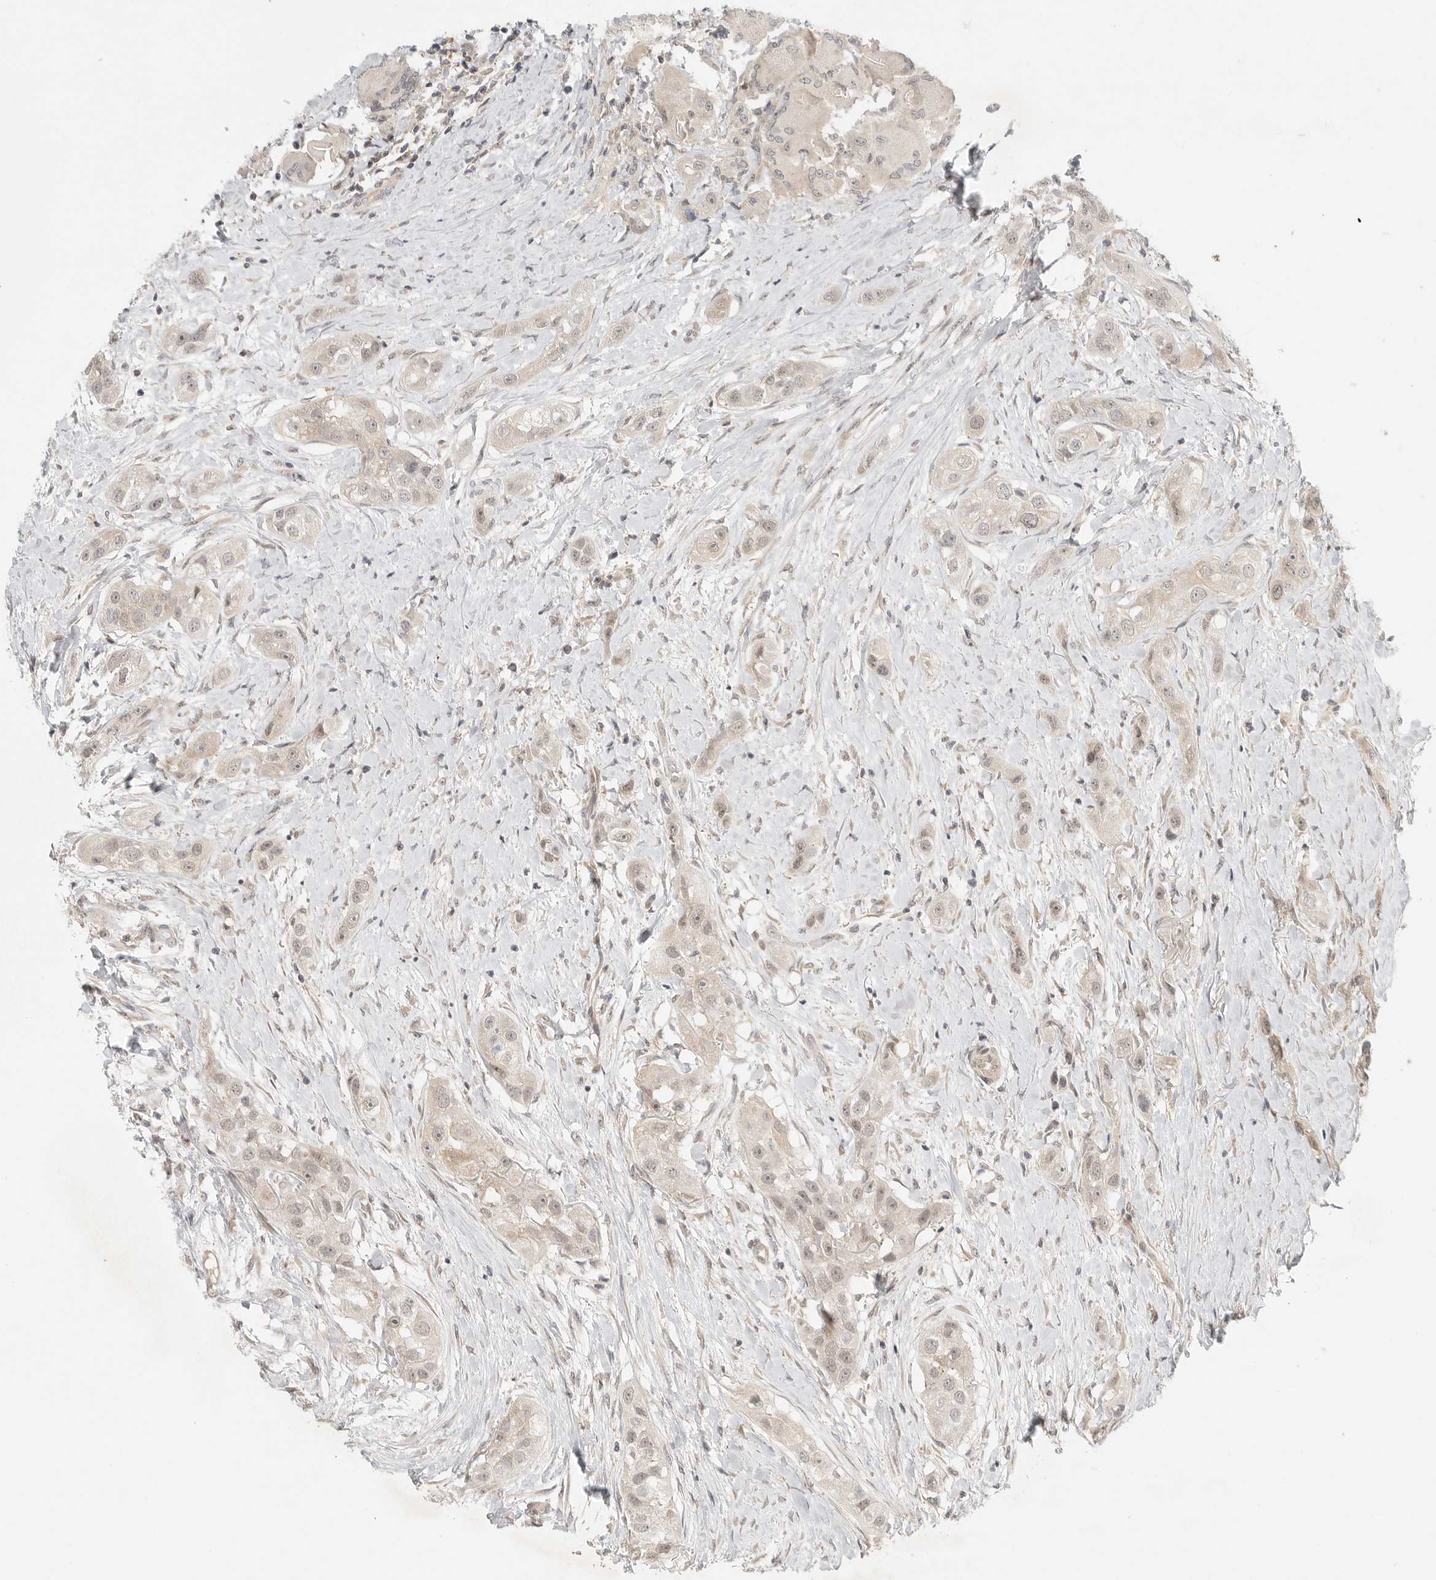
{"staining": {"intensity": "weak", "quantity": "<25%", "location": "cytoplasmic/membranous,nuclear"}, "tissue": "head and neck cancer", "cell_type": "Tumor cells", "image_type": "cancer", "snomed": [{"axis": "morphology", "description": "Normal tissue, NOS"}, {"axis": "morphology", "description": "Squamous cell carcinoma, NOS"}, {"axis": "topography", "description": "Skeletal muscle"}, {"axis": "topography", "description": "Head-Neck"}], "caption": "Immunohistochemistry micrograph of neoplastic tissue: human head and neck cancer (squamous cell carcinoma) stained with DAB demonstrates no significant protein staining in tumor cells.", "gene": "HDAC6", "patient": {"sex": "male", "age": 51}}